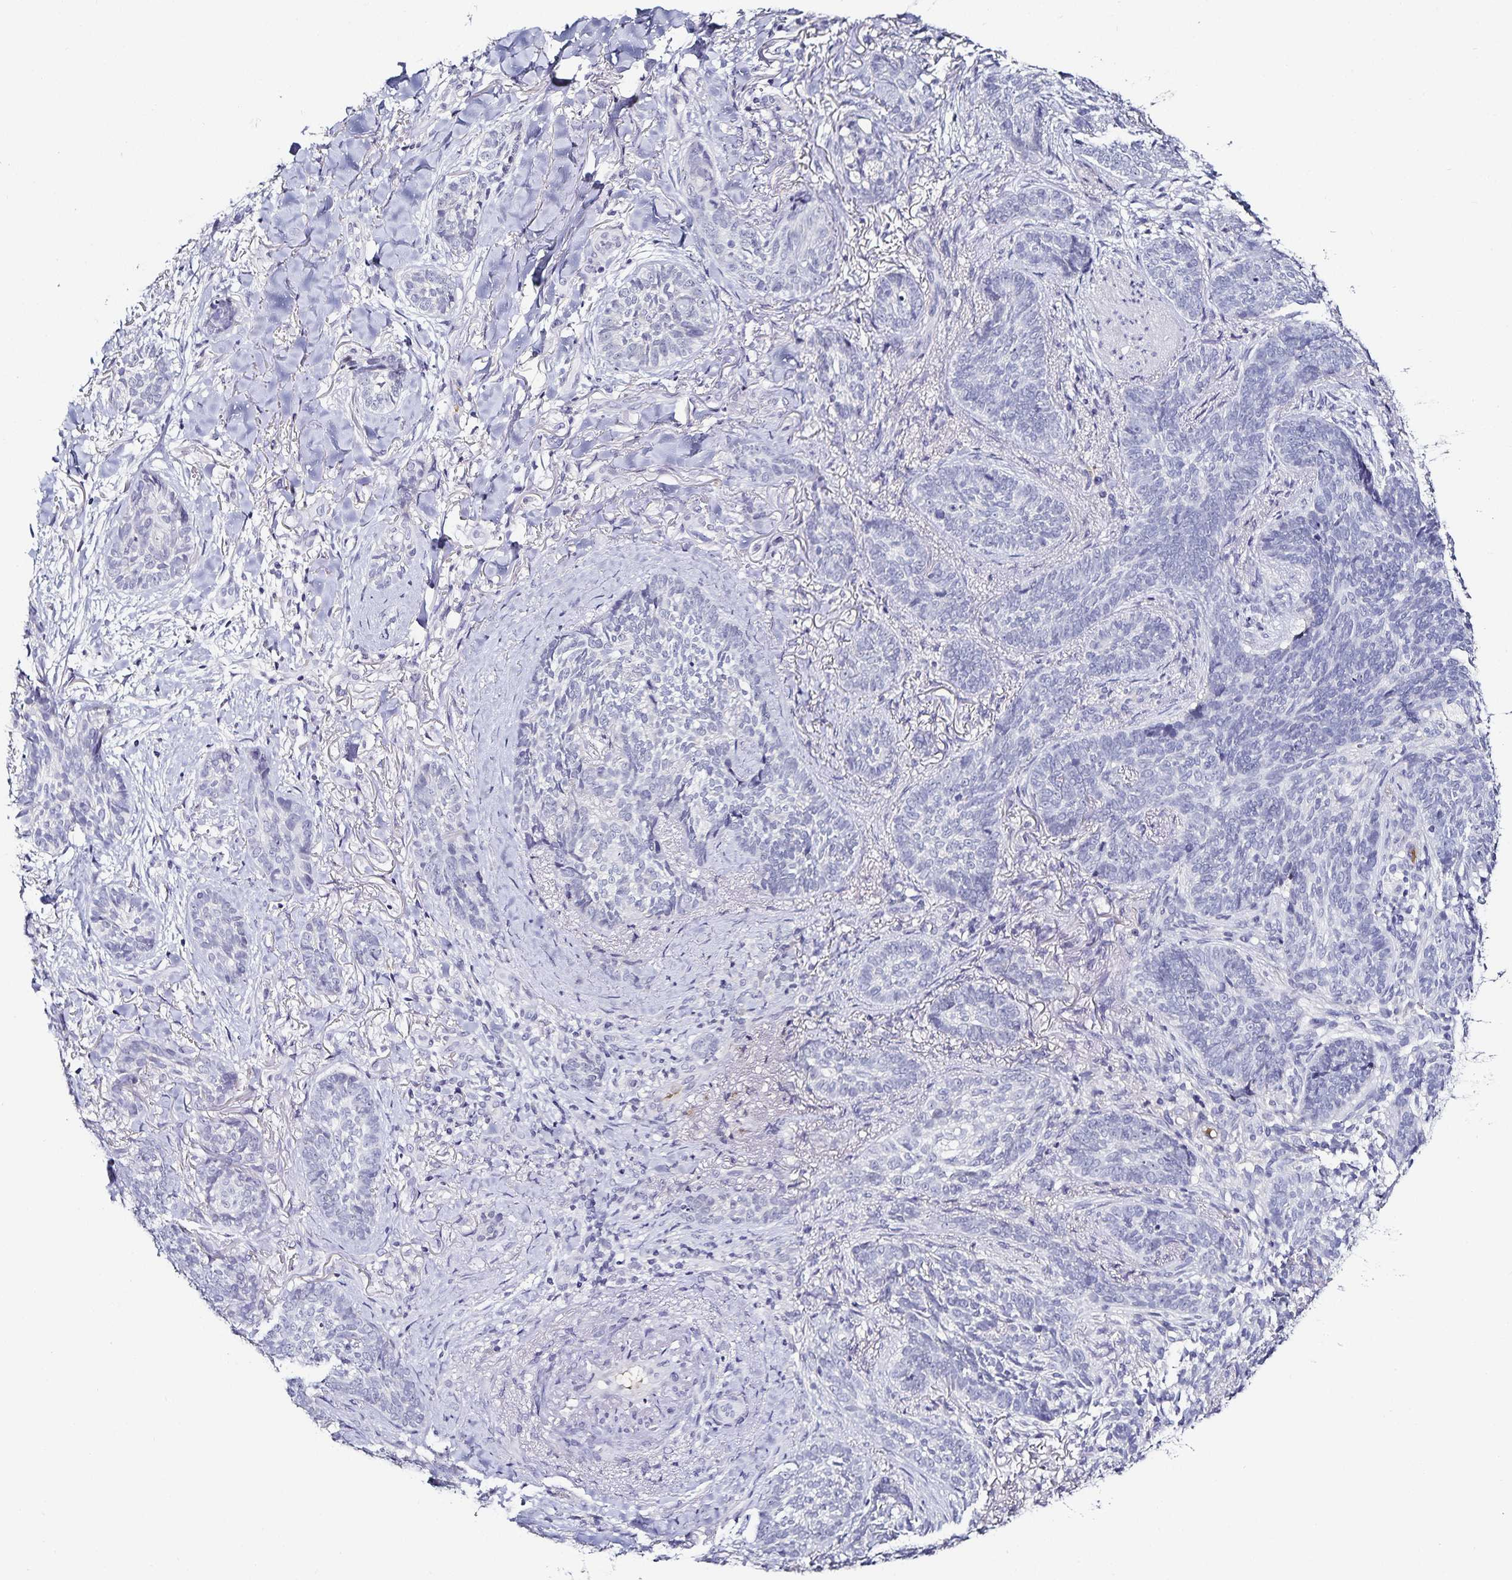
{"staining": {"intensity": "negative", "quantity": "none", "location": "none"}, "tissue": "skin cancer", "cell_type": "Tumor cells", "image_type": "cancer", "snomed": [{"axis": "morphology", "description": "Basal cell carcinoma"}, {"axis": "topography", "description": "Skin"}, {"axis": "topography", "description": "Skin of face"}], "caption": "Immunohistochemical staining of human skin cancer (basal cell carcinoma) displays no significant staining in tumor cells. (DAB (3,3'-diaminobenzidine) immunohistochemistry (IHC) with hematoxylin counter stain).", "gene": "TTR", "patient": {"sex": "male", "age": 88}}